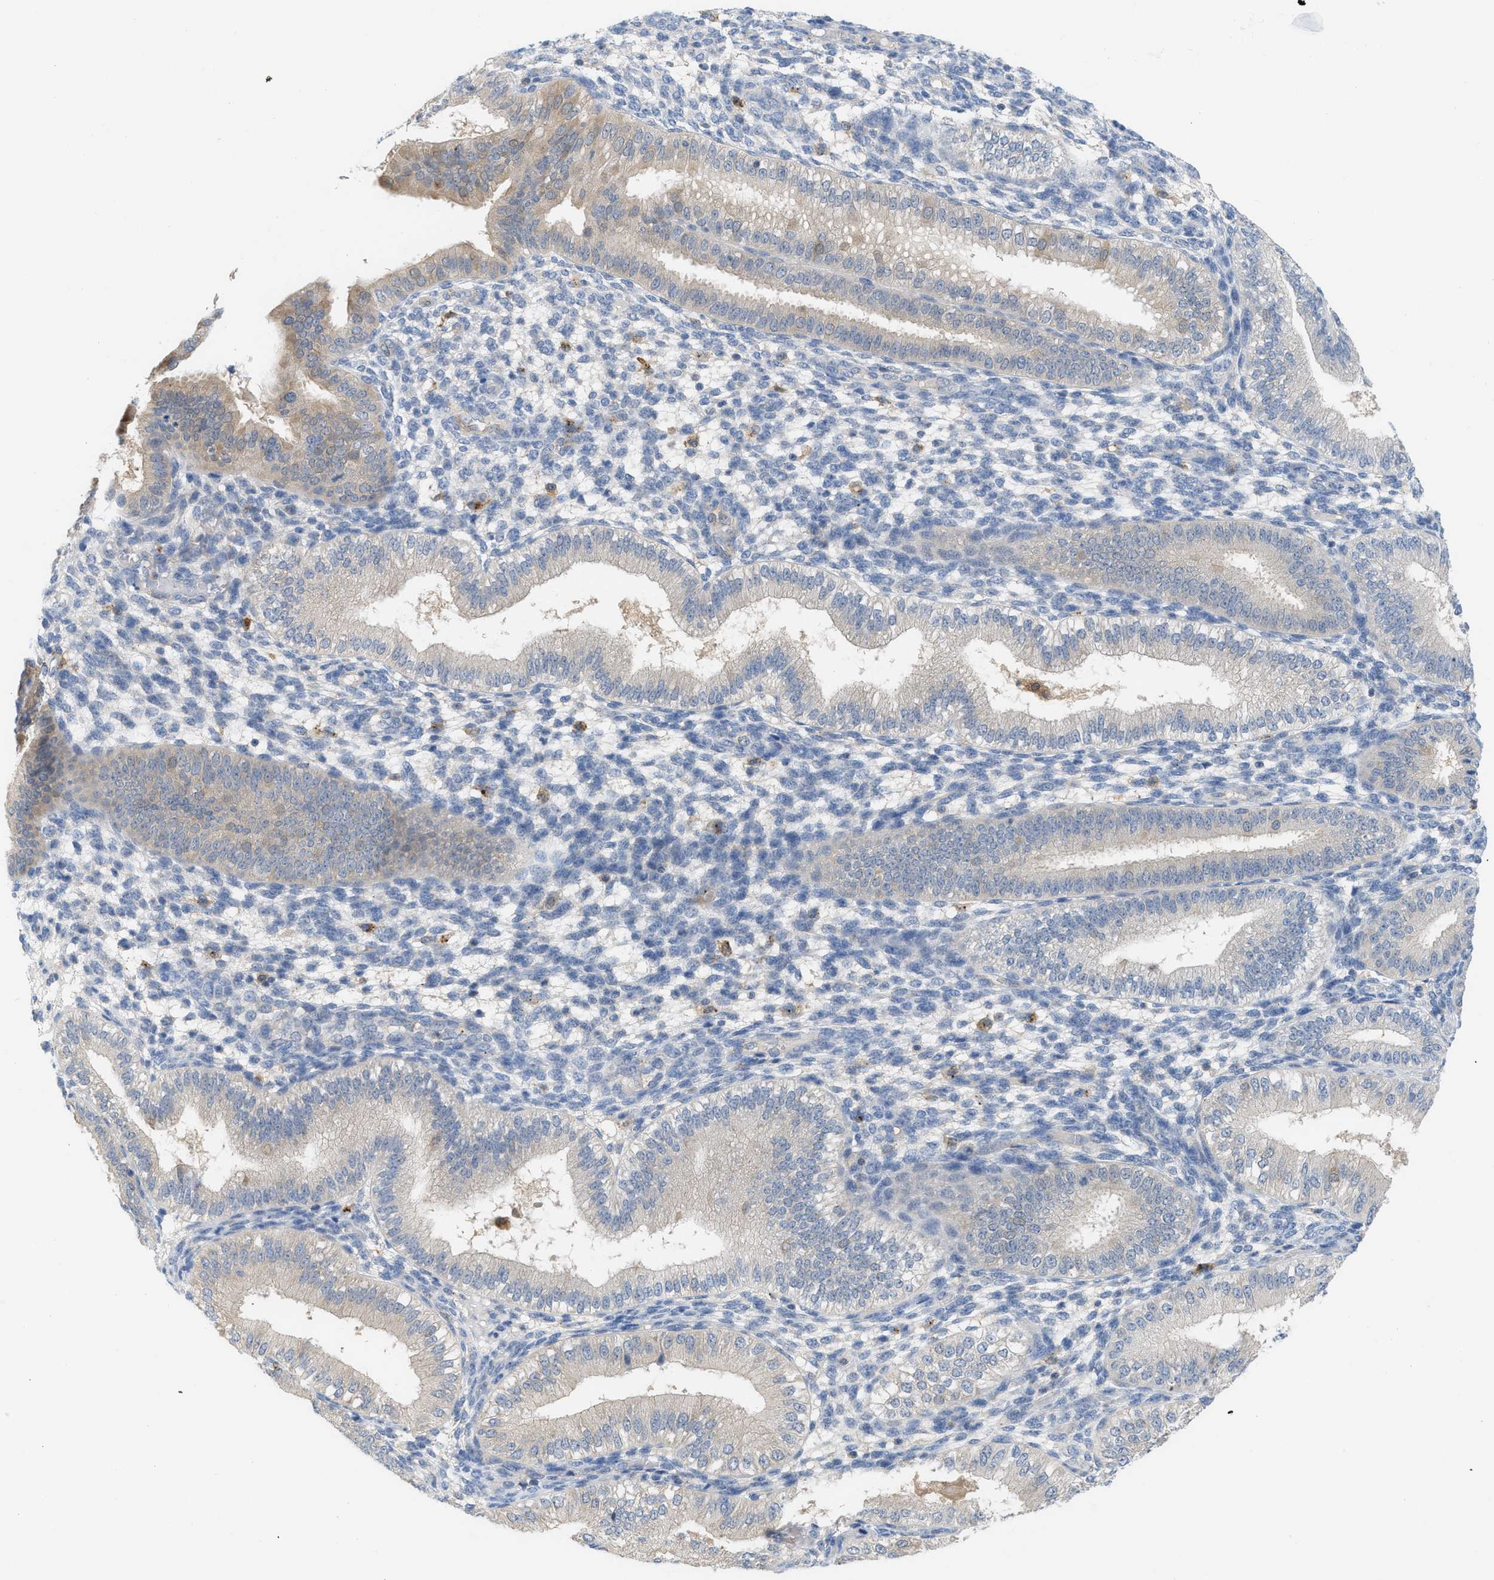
{"staining": {"intensity": "negative", "quantity": "none", "location": "none"}, "tissue": "endometrium", "cell_type": "Cells in endometrial stroma", "image_type": "normal", "snomed": [{"axis": "morphology", "description": "Normal tissue, NOS"}, {"axis": "topography", "description": "Endometrium"}], "caption": "Immunohistochemical staining of normal human endometrium displays no significant staining in cells in endometrial stroma. The staining is performed using DAB brown chromogen with nuclei counter-stained in using hematoxylin.", "gene": "CSTB", "patient": {"sex": "female", "age": 39}}